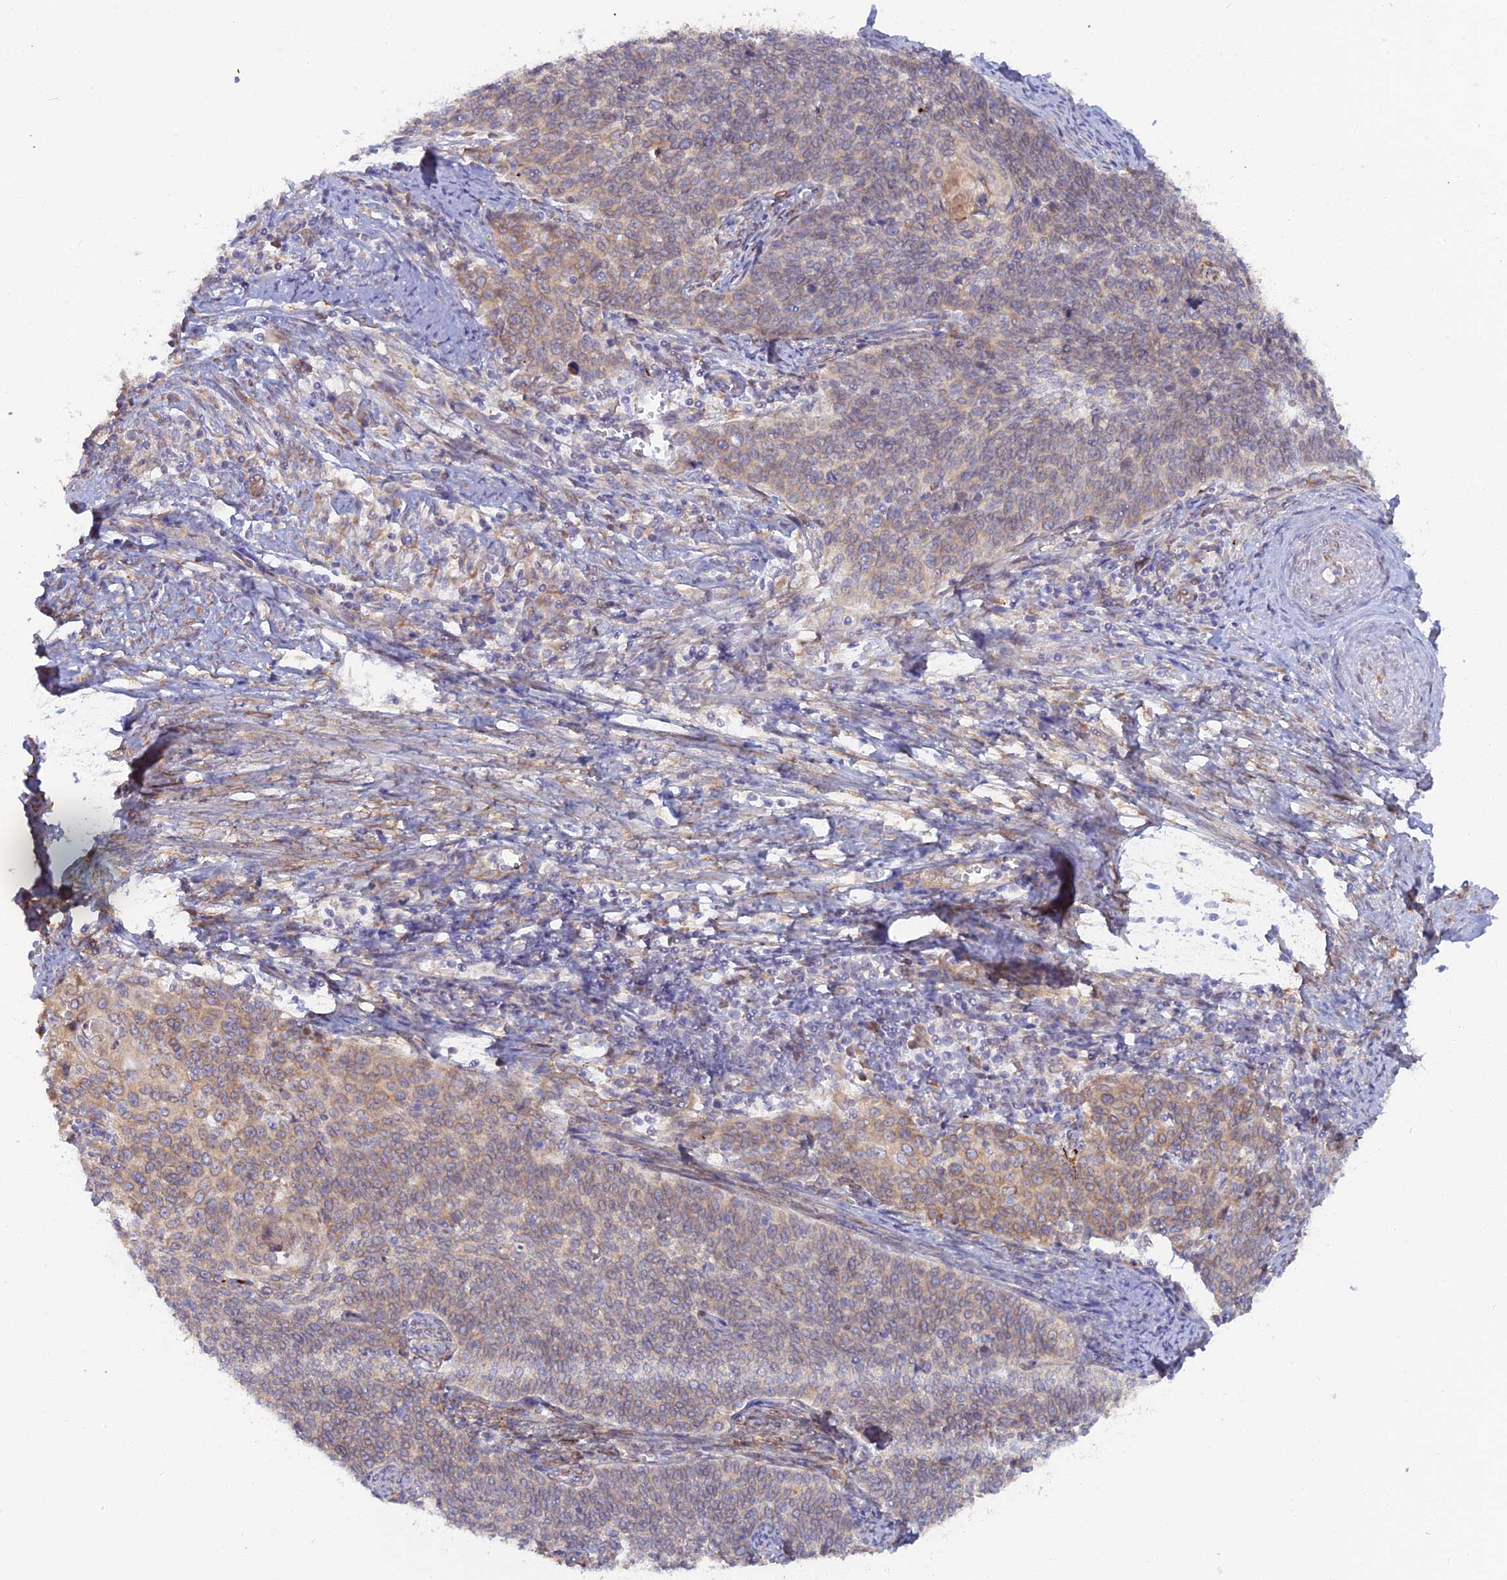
{"staining": {"intensity": "weak", "quantity": "25%-75%", "location": "cytoplasmic/membranous"}, "tissue": "cervical cancer", "cell_type": "Tumor cells", "image_type": "cancer", "snomed": [{"axis": "morphology", "description": "Squamous cell carcinoma, NOS"}, {"axis": "topography", "description": "Cervix"}], "caption": "Tumor cells demonstrate weak cytoplasmic/membranous staining in about 25%-75% of cells in cervical cancer. The staining was performed using DAB (3,3'-diaminobenzidine) to visualize the protein expression in brown, while the nuclei were stained in blue with hematoxylin (Magnification: 20x).", "gene": "TLCD1", "patient": {"sex": "female", "age": 39}}